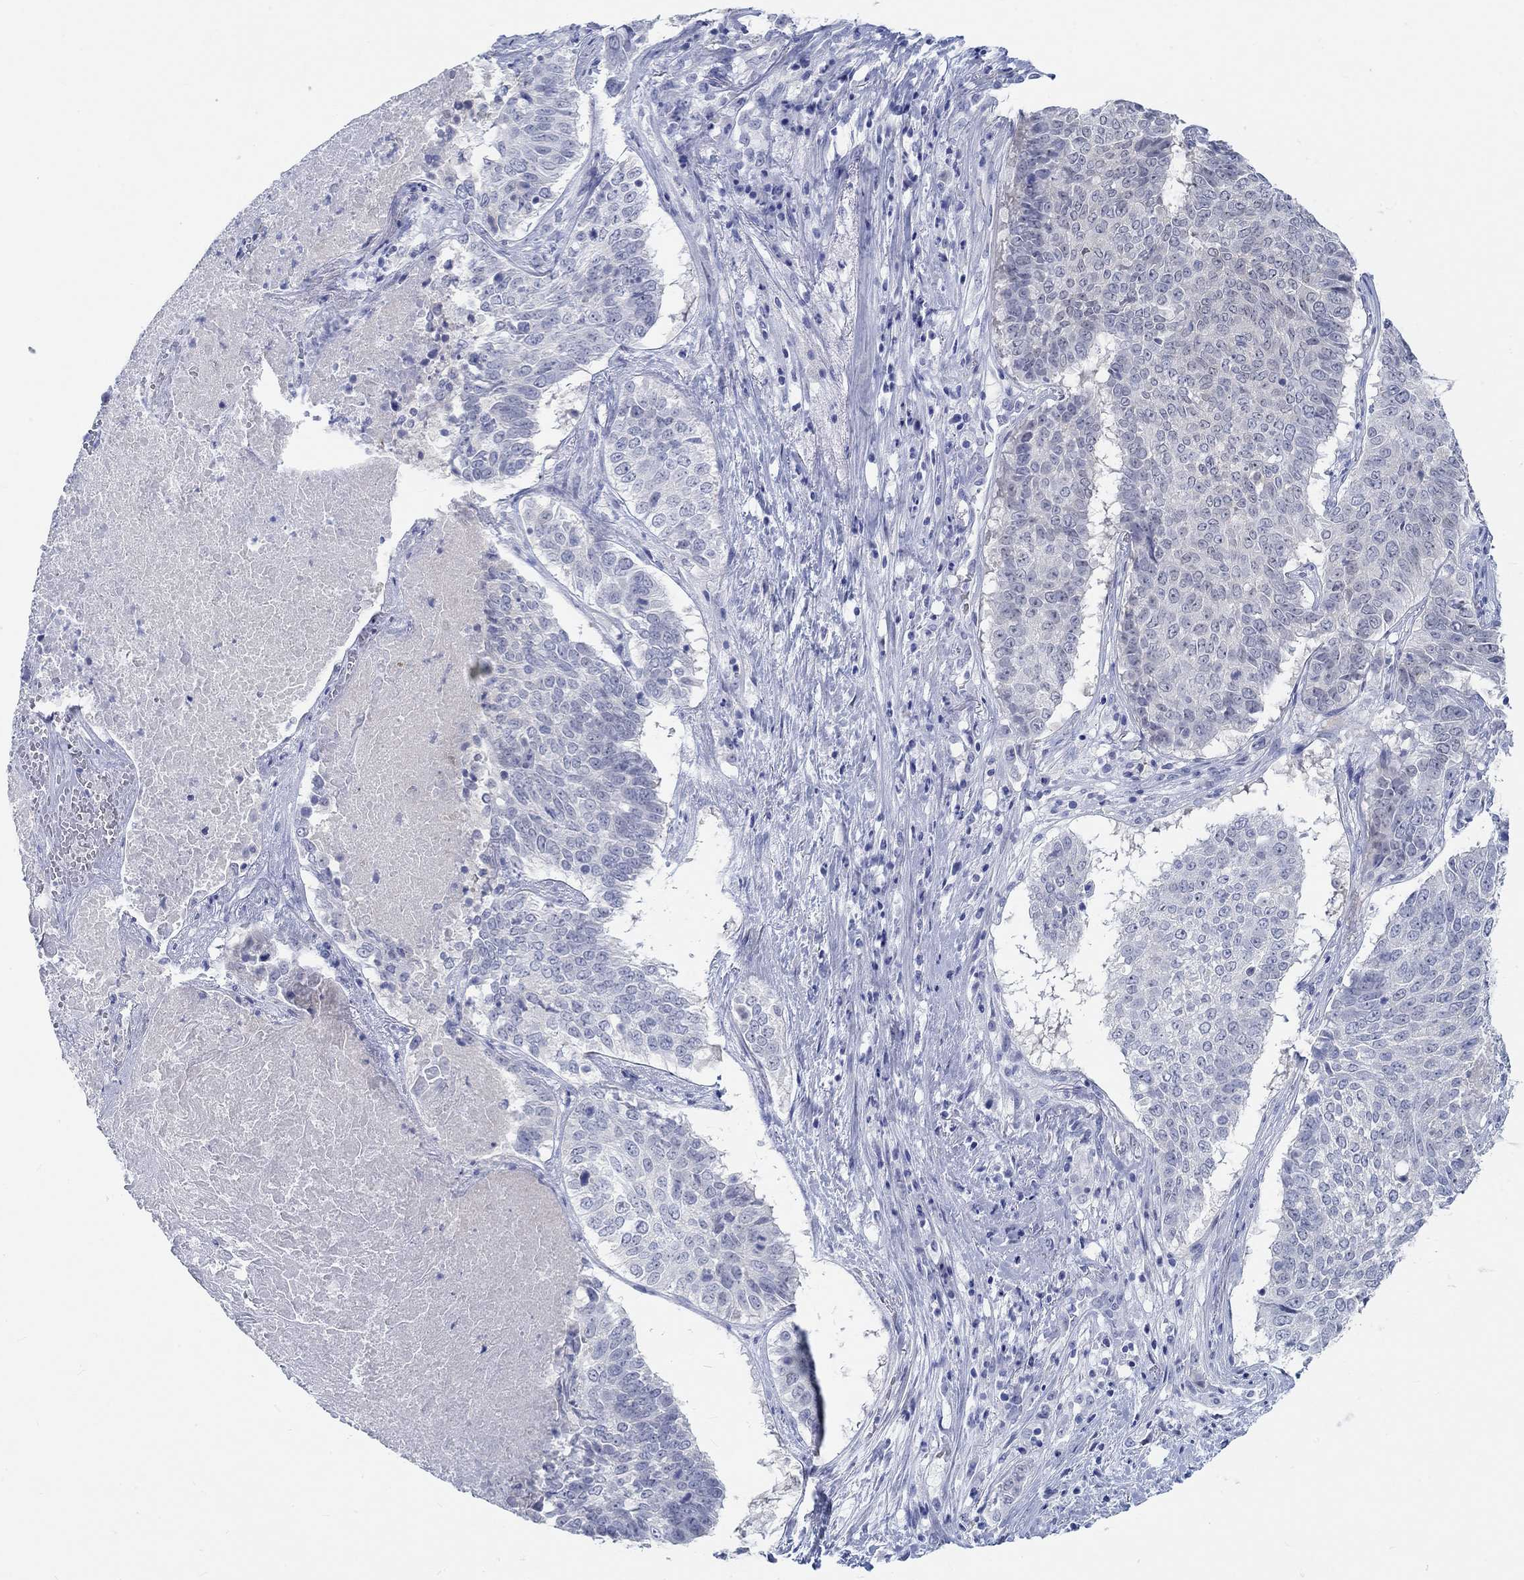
{"staining": {"intensity": "negative", "quantity": "none", "location": "none"}, "tissue": "lung cancer", "cell_type": "Tumor cells", "image_type": "cancer", "snomed": [{"axis": "morphology", "description": "Squamous cell carcinoma, NOS"}, {"axis": "topography", "description": "Lung"}], "caption": "IHC photomicrograph of neoplastic tissue: human lung cancer (squamous cell carcinoma) stained with DAB (3,3'-diaminobenzidine) displays no significant protein expression in tumor cells.", "gene": "GRIA3", "patient": {"sex": "male", "age": 64}}